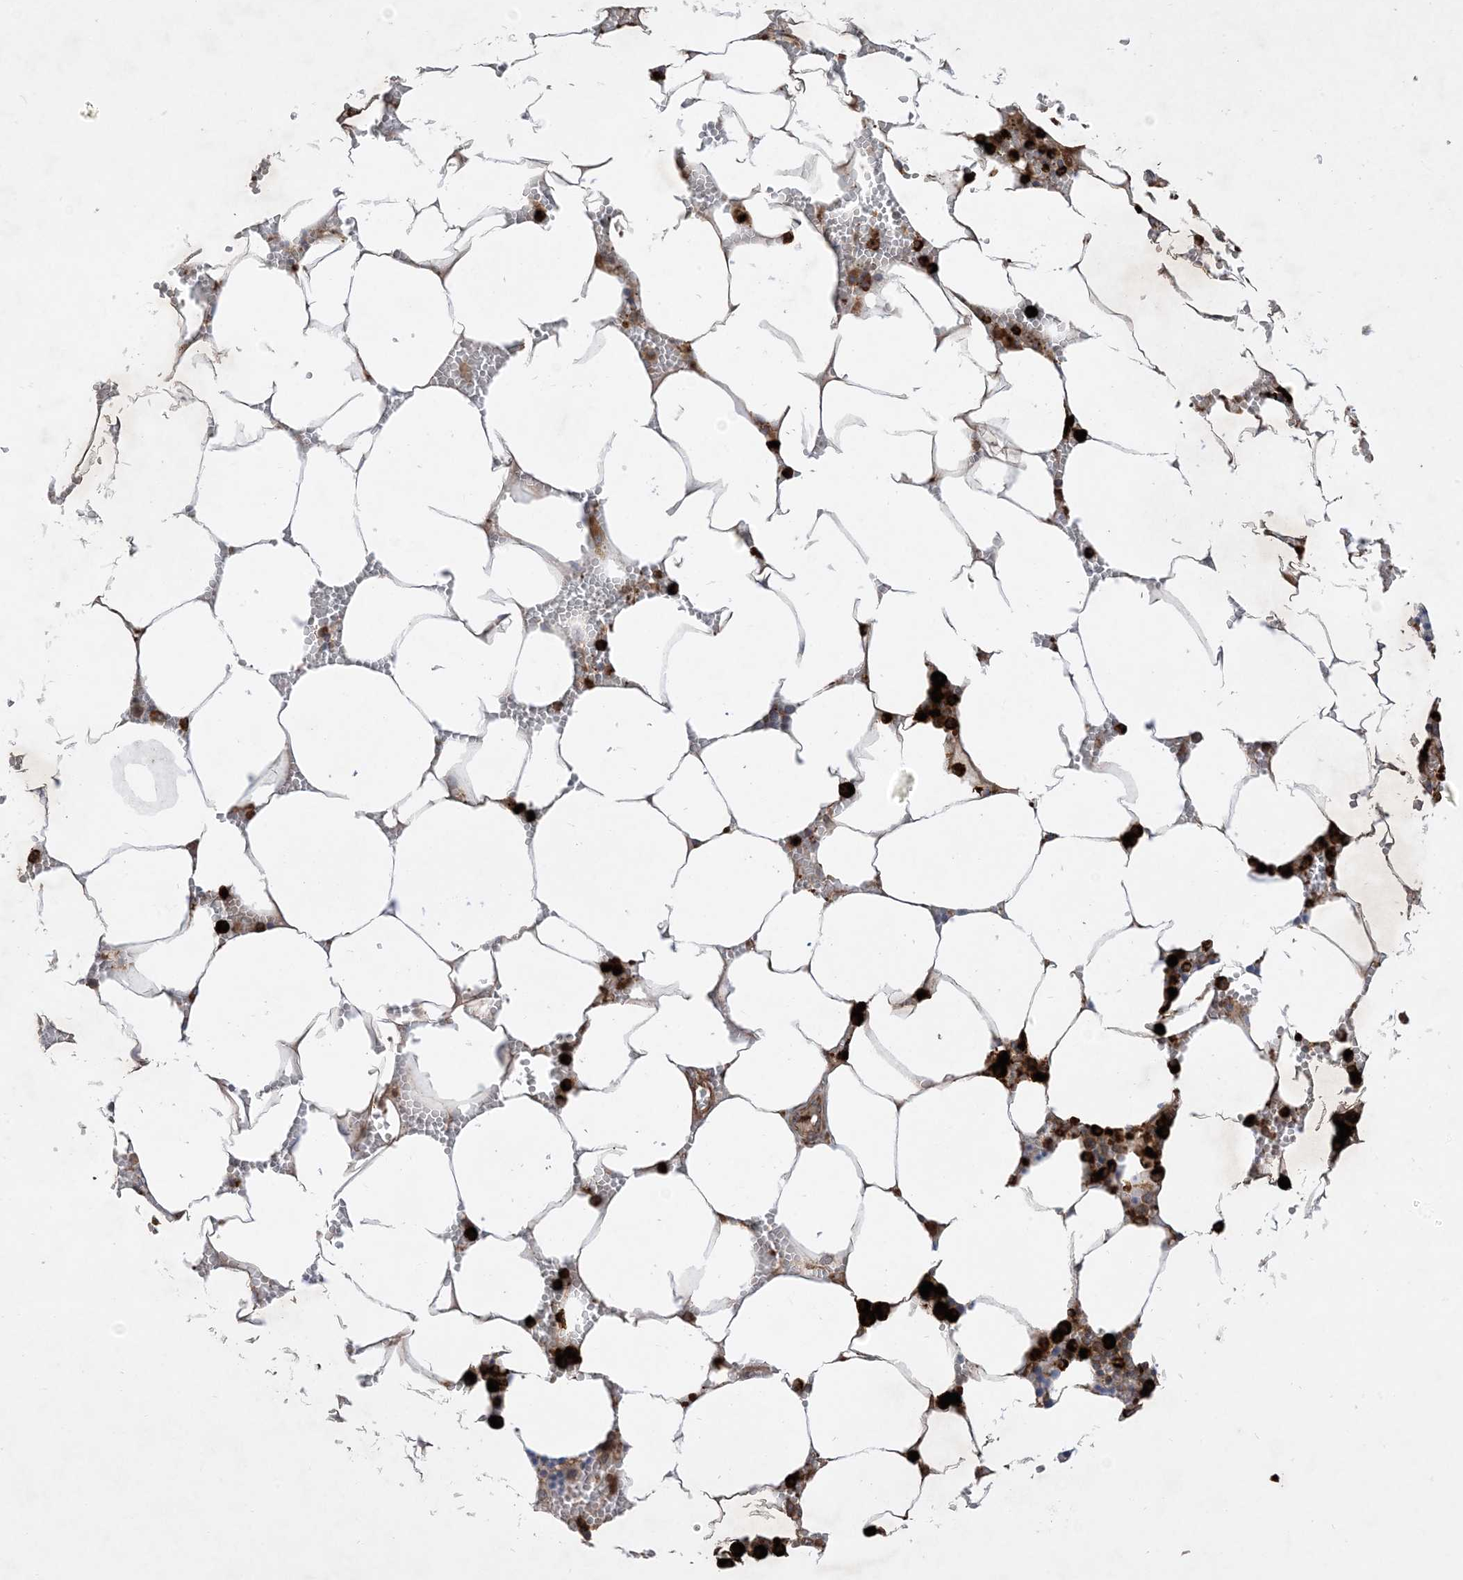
{"staining": {"intensity": "strong", "quantity": ">75%", "location": "cytoplasmic/membranous"}, "tissue": "bone marrow", "cell_type": "Hematopoietic cells", "image_type": "normal", "snomed": [{"axis": "morphology", "description": "Normal tissue, NOS"}, {"axis": "topography", "description": "Bone marrow"}], "caption": "This image demonstrates normal bone marrow stained with immunohistochemistry to label a protein in brown. The cytoplasmic/membranous of hematopoietic cells show strong positivity for the protein. Nuclei are counter-stained blue.", "gene": "OTOP1", "patient": {"sex": "male", "age": 70}}